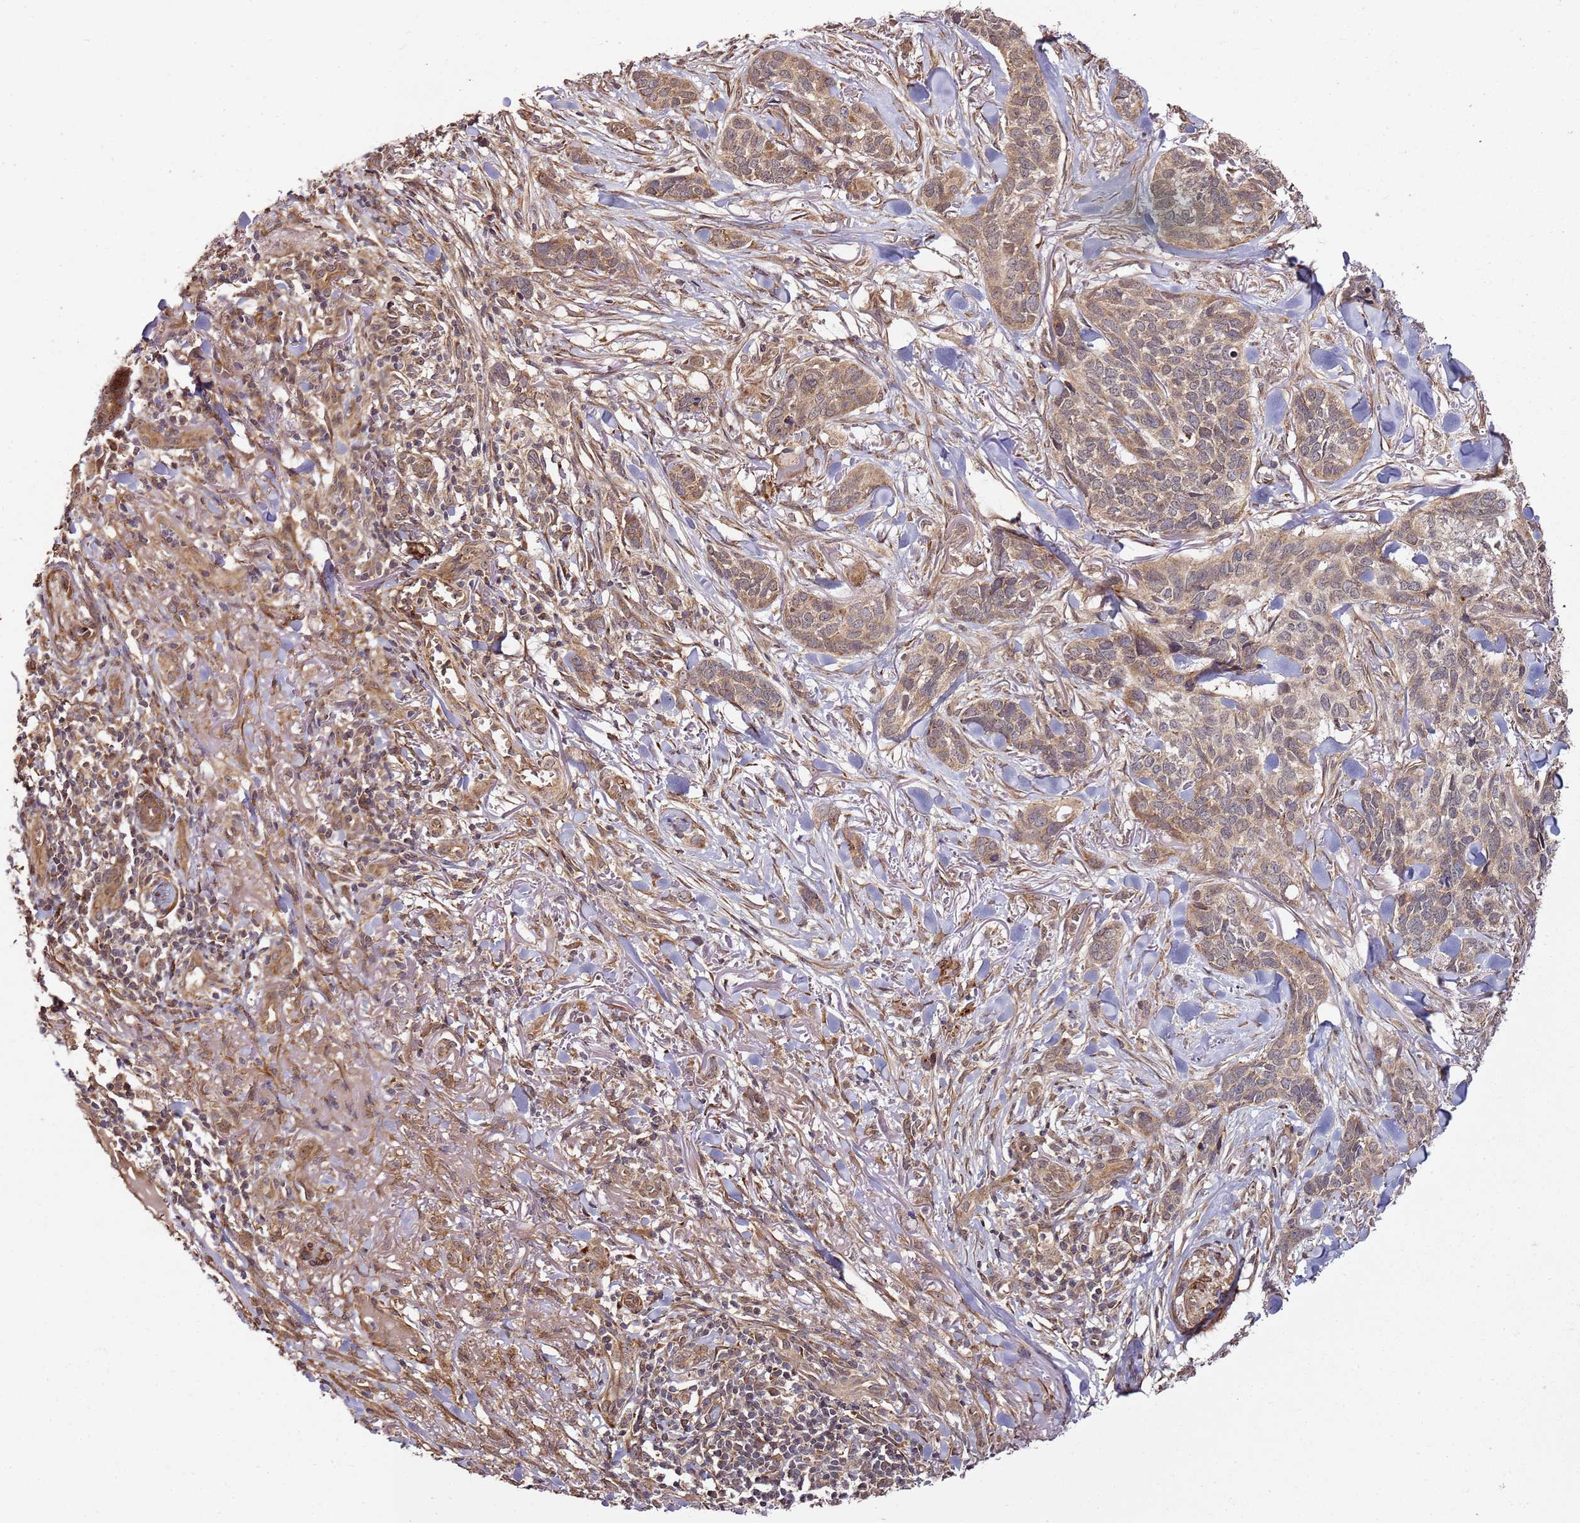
{"staining": {"intensity": "moderate", "quantity": ">75%", "location": "cytoplasmic/membranous"}, "tissue": "skin cancer", "cell_type": "Tumor cells", "image_type": "cancer", "snomed": [{"axis": "morphology", "description": "Basal cell carcinoma"}, {"axis": "topography", "description": "Skin"}], "caption": "Tumor cells reveal medium levels of moderate cytoplasmic/membranous positivity in approximately >75% of cells in basal cell carcinoma (skin).", "gene": "TM2D2", "patient": {"sex": "male", "age": 86}}